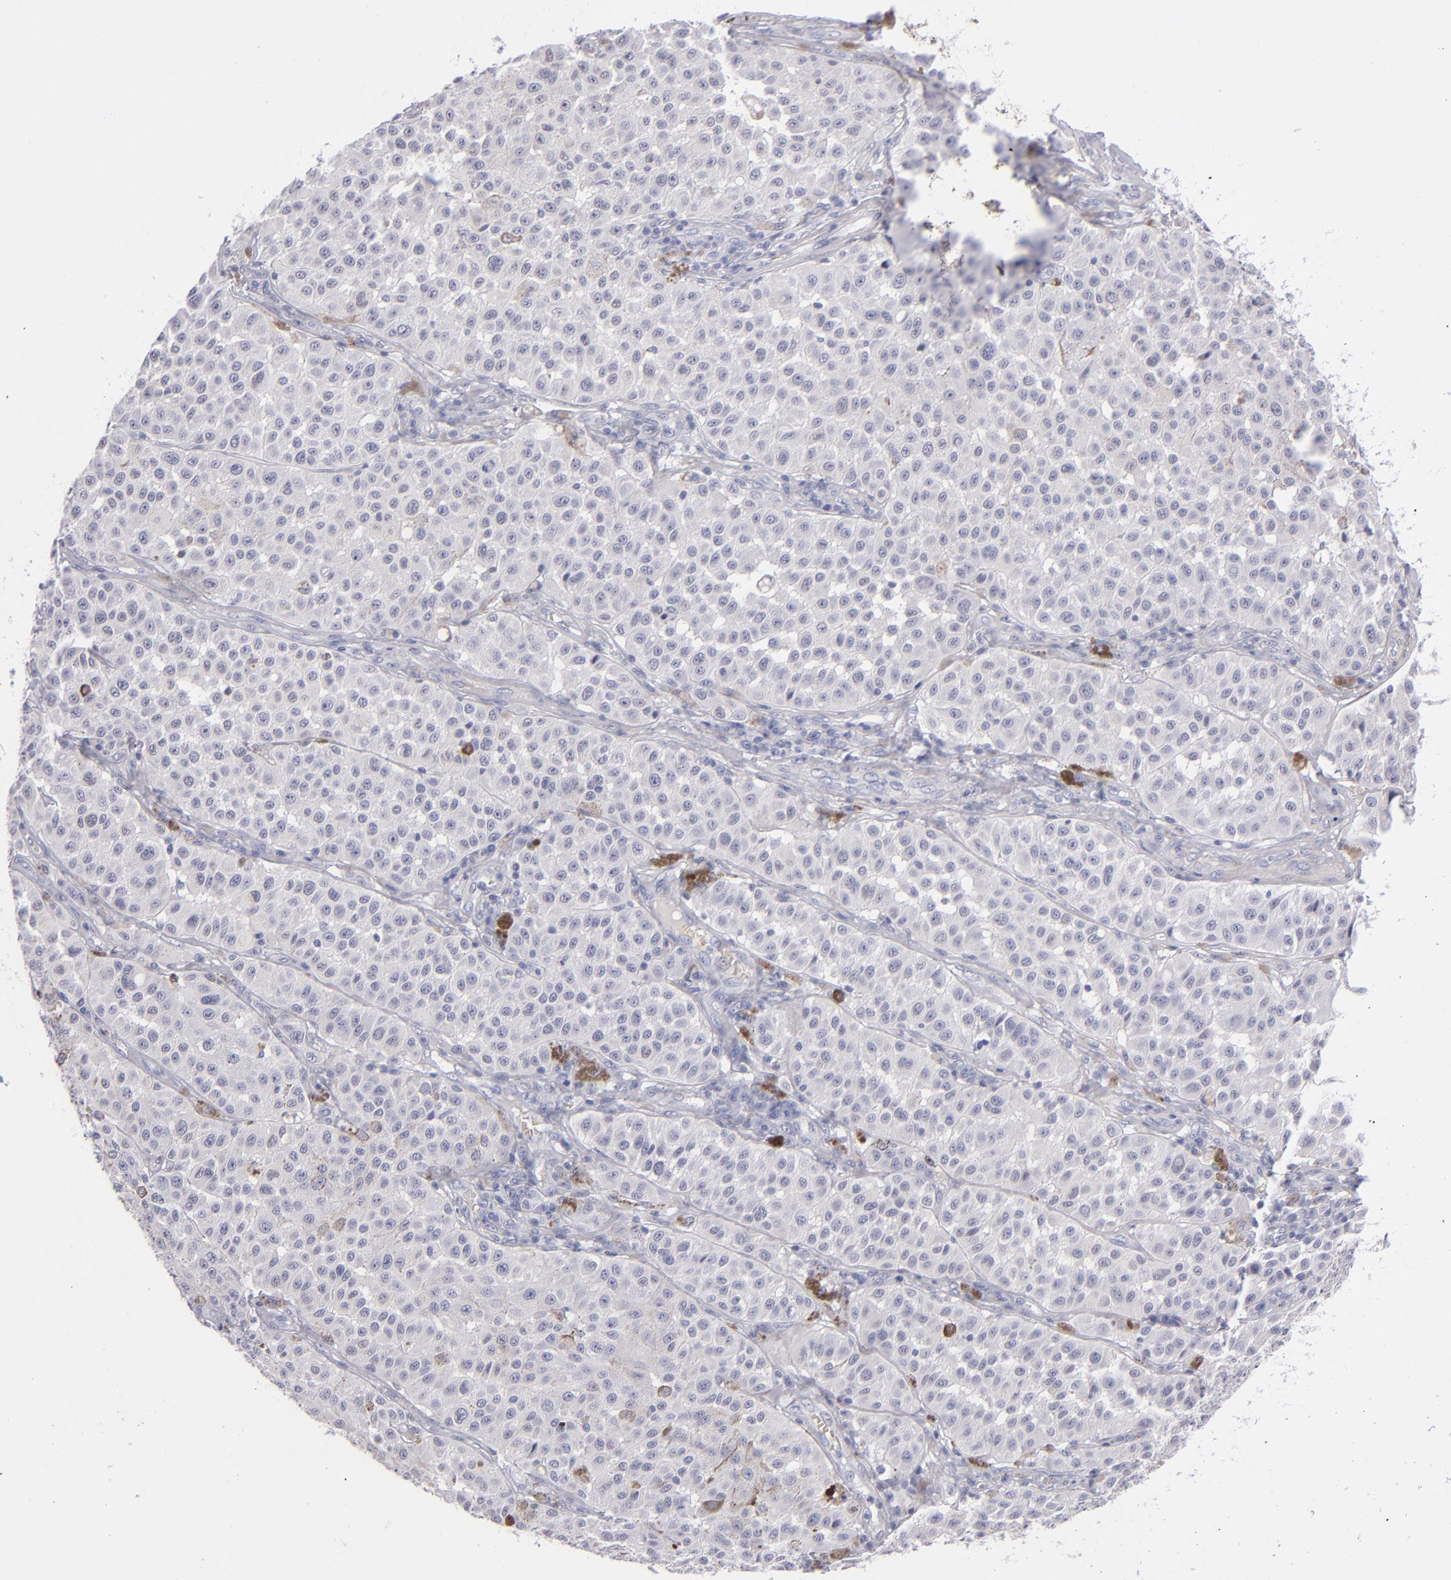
{"staining": {"intensity": "negative", "quantity": "none", "location": "none"}, "tissue": "melanoma", "cell_type": "Tumor cells", "image_type": "cancer", "snomed": [{"axis": "morphology", "description": "Malignant melanoma, NOS"}, {"axis": "topography", "description": "Skin"}], "caption": "Immunohistochemistry micrograph of human malignant melanoma stained for a protein (brown), which displays no positivity in tumor cells. (Immunohistochemistry (ihc), brightfield microscopy, high magnification).", "gene": "MYH11", "patient": {"sex": "female", "age": 64}}